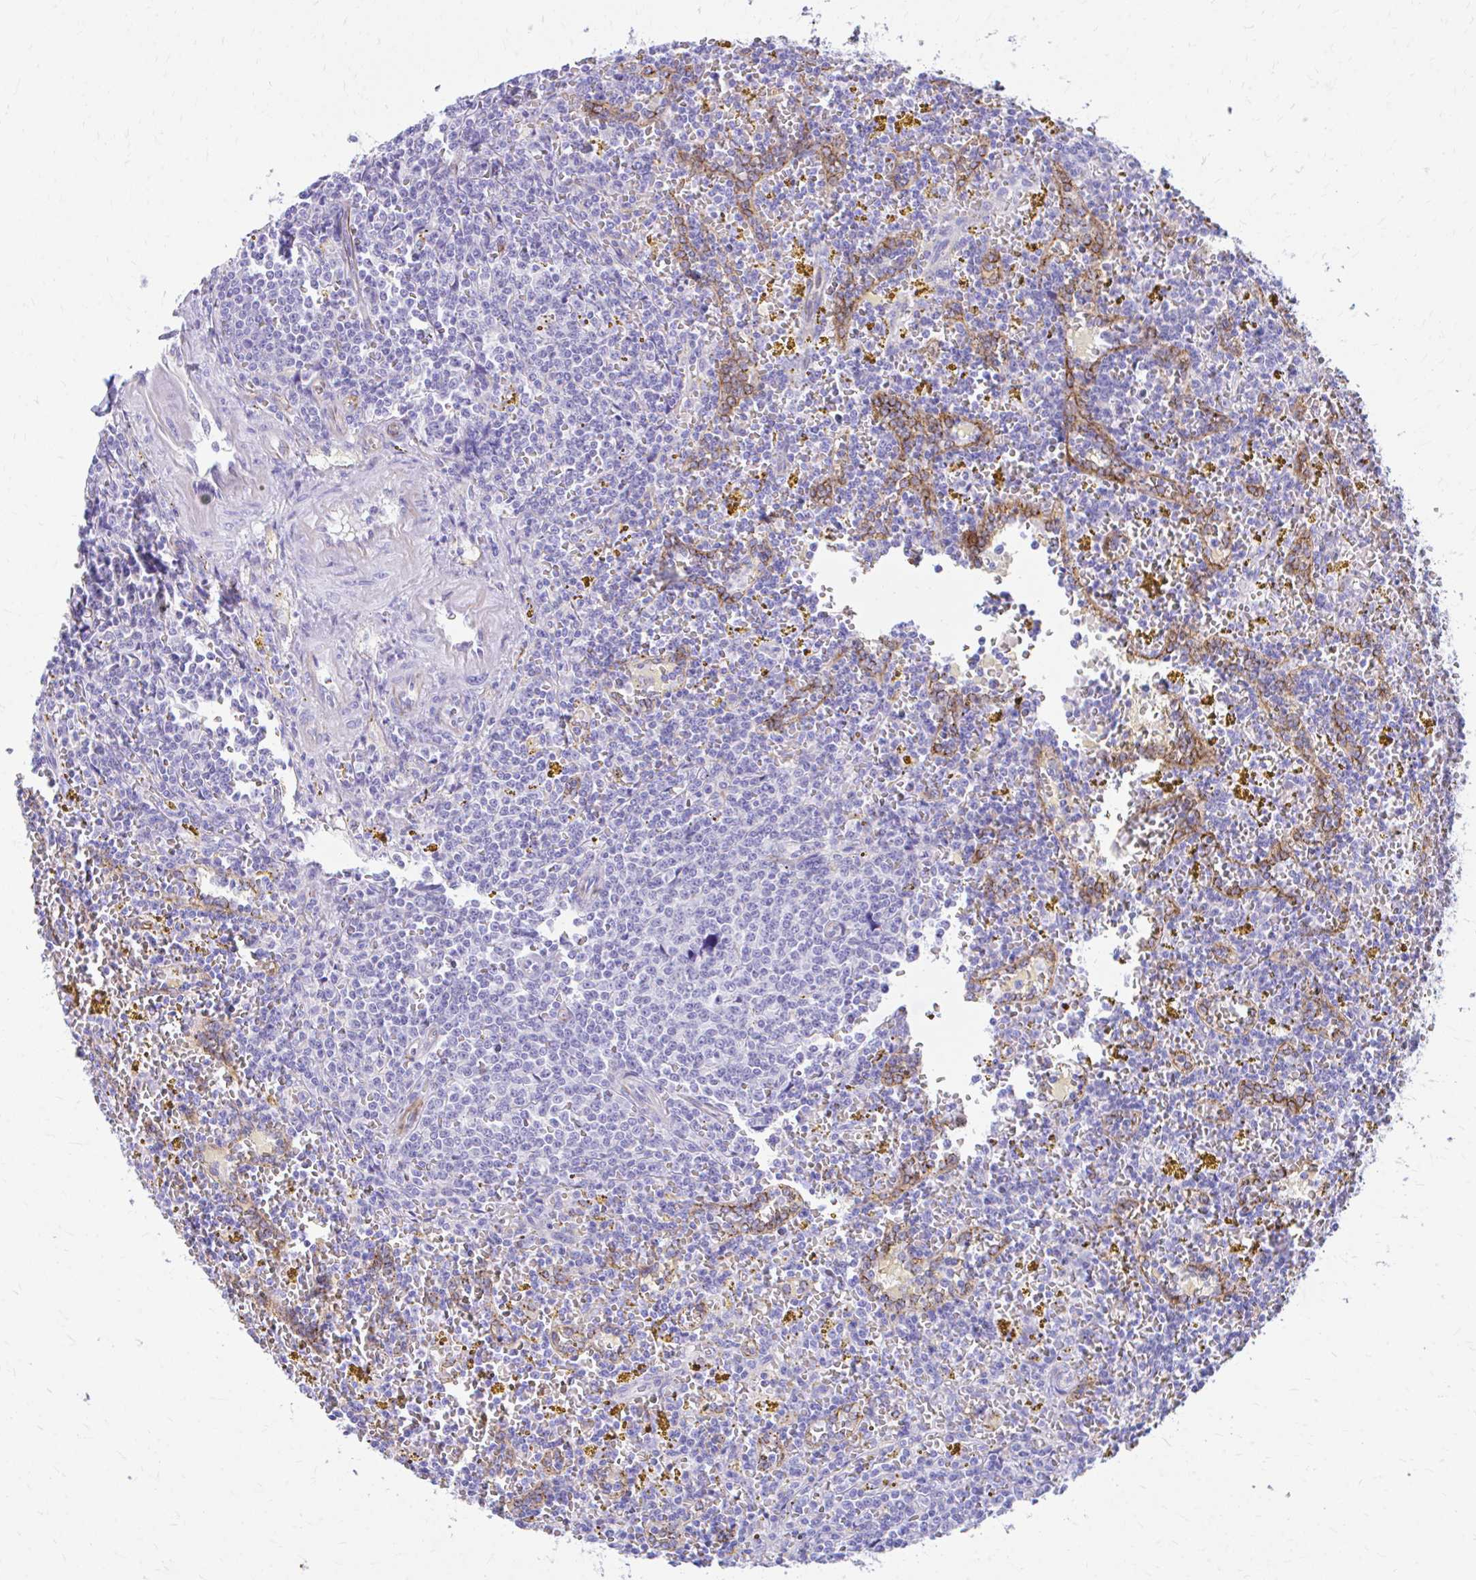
{"staining": {"intensity": "negative", "quantity": "none", "location": "none"}, "tissue": "lymphoma", "cell_type": "Tumor cells", "image_type": "cancer", "snomed": [{"axis": "morphology", "description": "Malignant lymphoma, non-Hodgkin's type, Low grade"}, {"axis": "topography", "description": "Spleen"}, {"axis": "topography", "description": "Lymph node"}], "caption": "DAB (3,3'-diaminobenzidine) immunohistochemical staining of human malignant lymphoma, non-Hodgkin's type (low-grade) demonstrates no significant staining in tumor cells.", "gene": "KRIT1", "patient": {"sex": "female", "age": 66}}